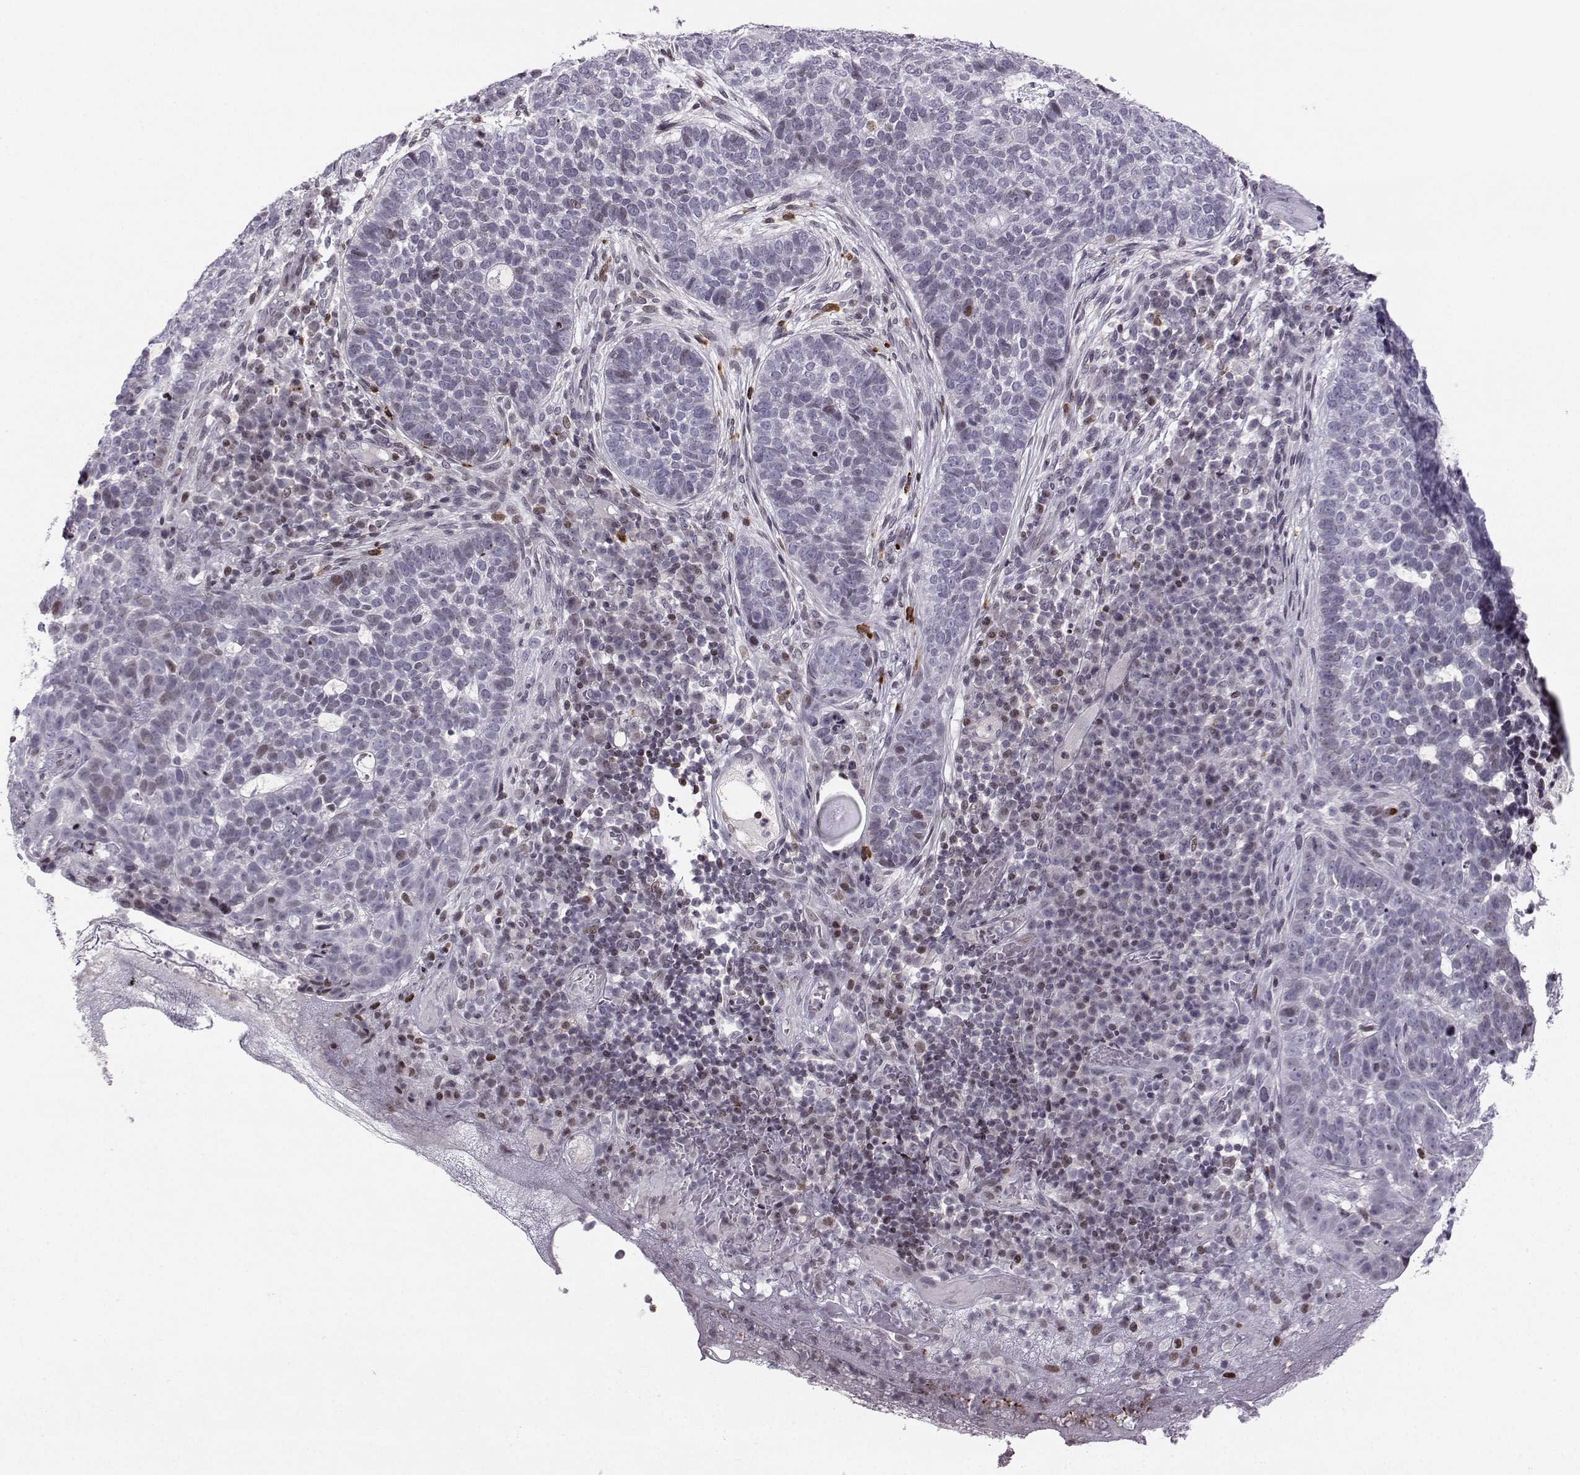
{"staining": {"intensity": "negative", "quantity": "none", "location": "none"}, "tissue": "skin cancer", "cell_type": "Tumor cells", "image_type": "cancer", "snomed": [{"axis": "morphology", "description": "Basal cell carcinoma"}, {"axis": "topography", "description": "Skin"}], "caption": "Tumor cells are negative for protein expression in human skin cancer.", "gene": "ZNF19", "patient": {"sex": "female", "age": 69}}